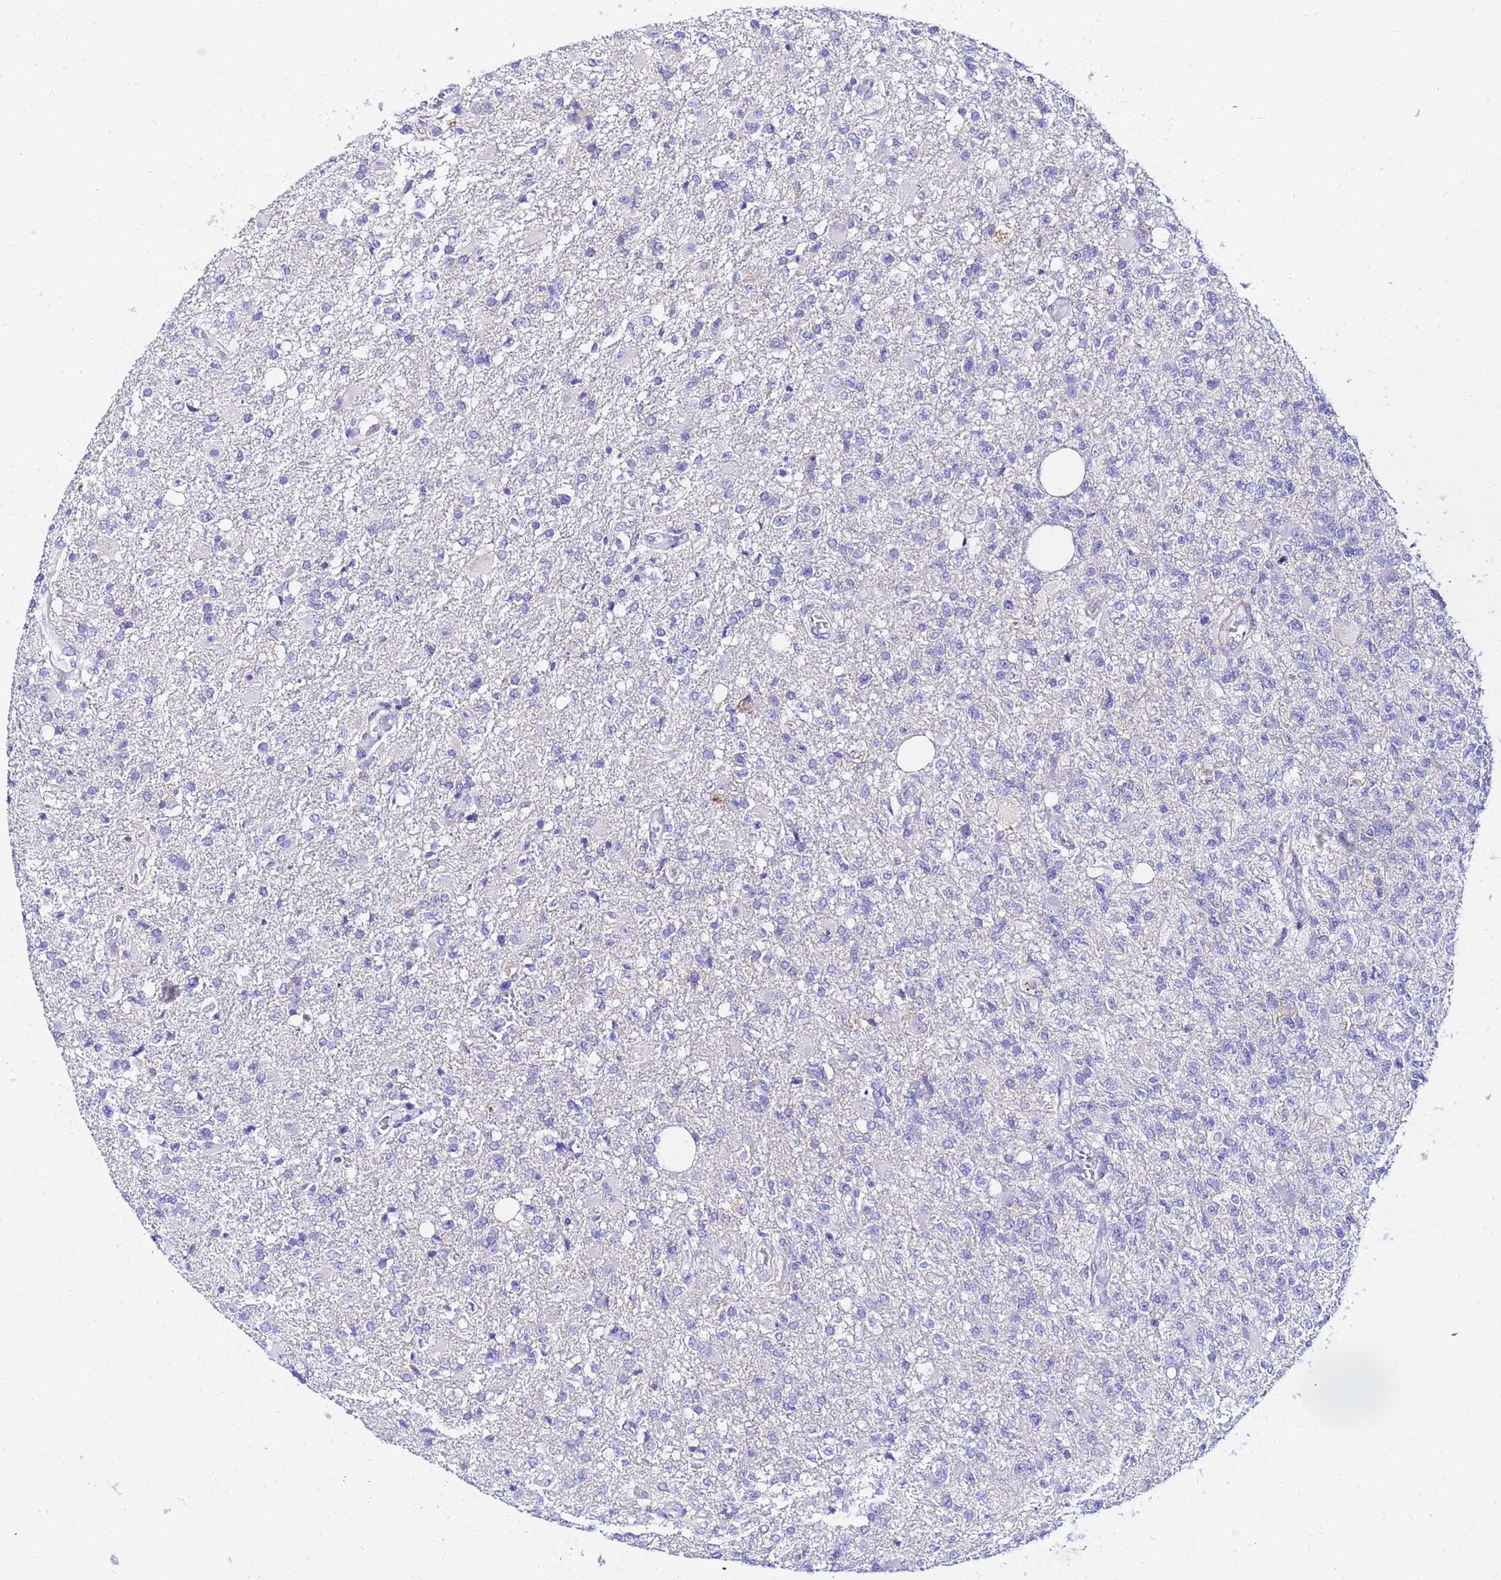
{"staining": {"intensity": "negative", "quantity": "none", "location": "none"}, "tissue": "glioma", "cell_type": "Tumor cells", "image_type": "cancer", "snomed": [{"axis": "morphology", "description": "Glioma, malignant, High grade"}, {"axis": "topography", "description": "Brain"}], "caption": "Tumor cells show no significant expression in high-grade glioma (malignant).", "gene": "HERC5", "patient": {"sex": "male", "age": 56}}